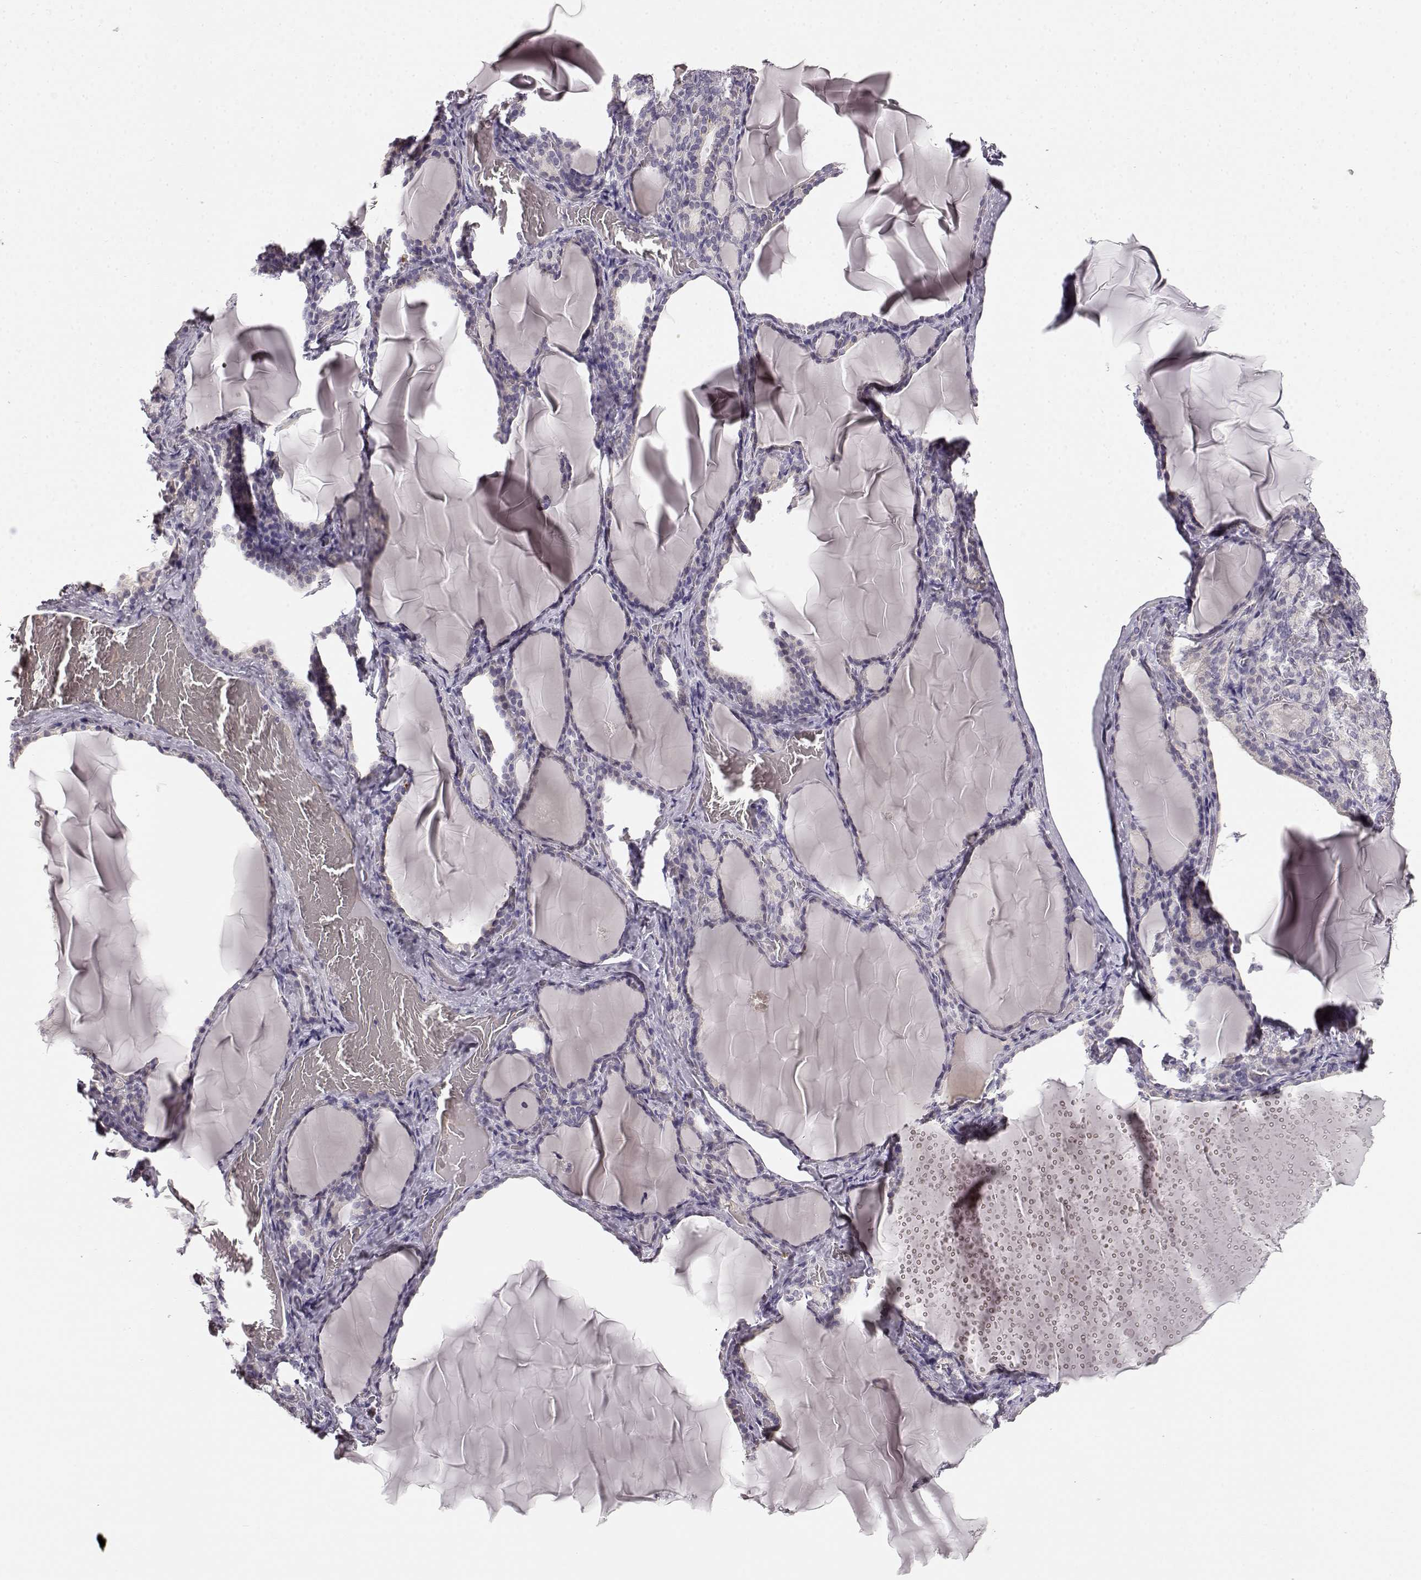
{"staining": {"intensity": "negative", "quantity": "none", "location": "none"}, "tissue": "thyroid gland", "cell_type": "Glandular cells", "image_type": "normal", "snomed": [{"axis": "morphology", "description": "Normal tissue, NOS"}, {"axis": "morphology", "description": "Hyperplasia, NOS"}, {"axis": "topography", "description": "Thyroid gland"}], "caption": "High magnification brightfield microscopy of benign thyroid gland stained with DAB (brown) and counterstained with hematoxylin (blue): glandular cells show no significant expression. (Stains: DAB immunohistochemistry with hematoxylin counter stain, Microscopy: brightfield microscopy at high magnification).", "gene": "KIAA0319", "patient": {"sex": "female", "age": 27}}